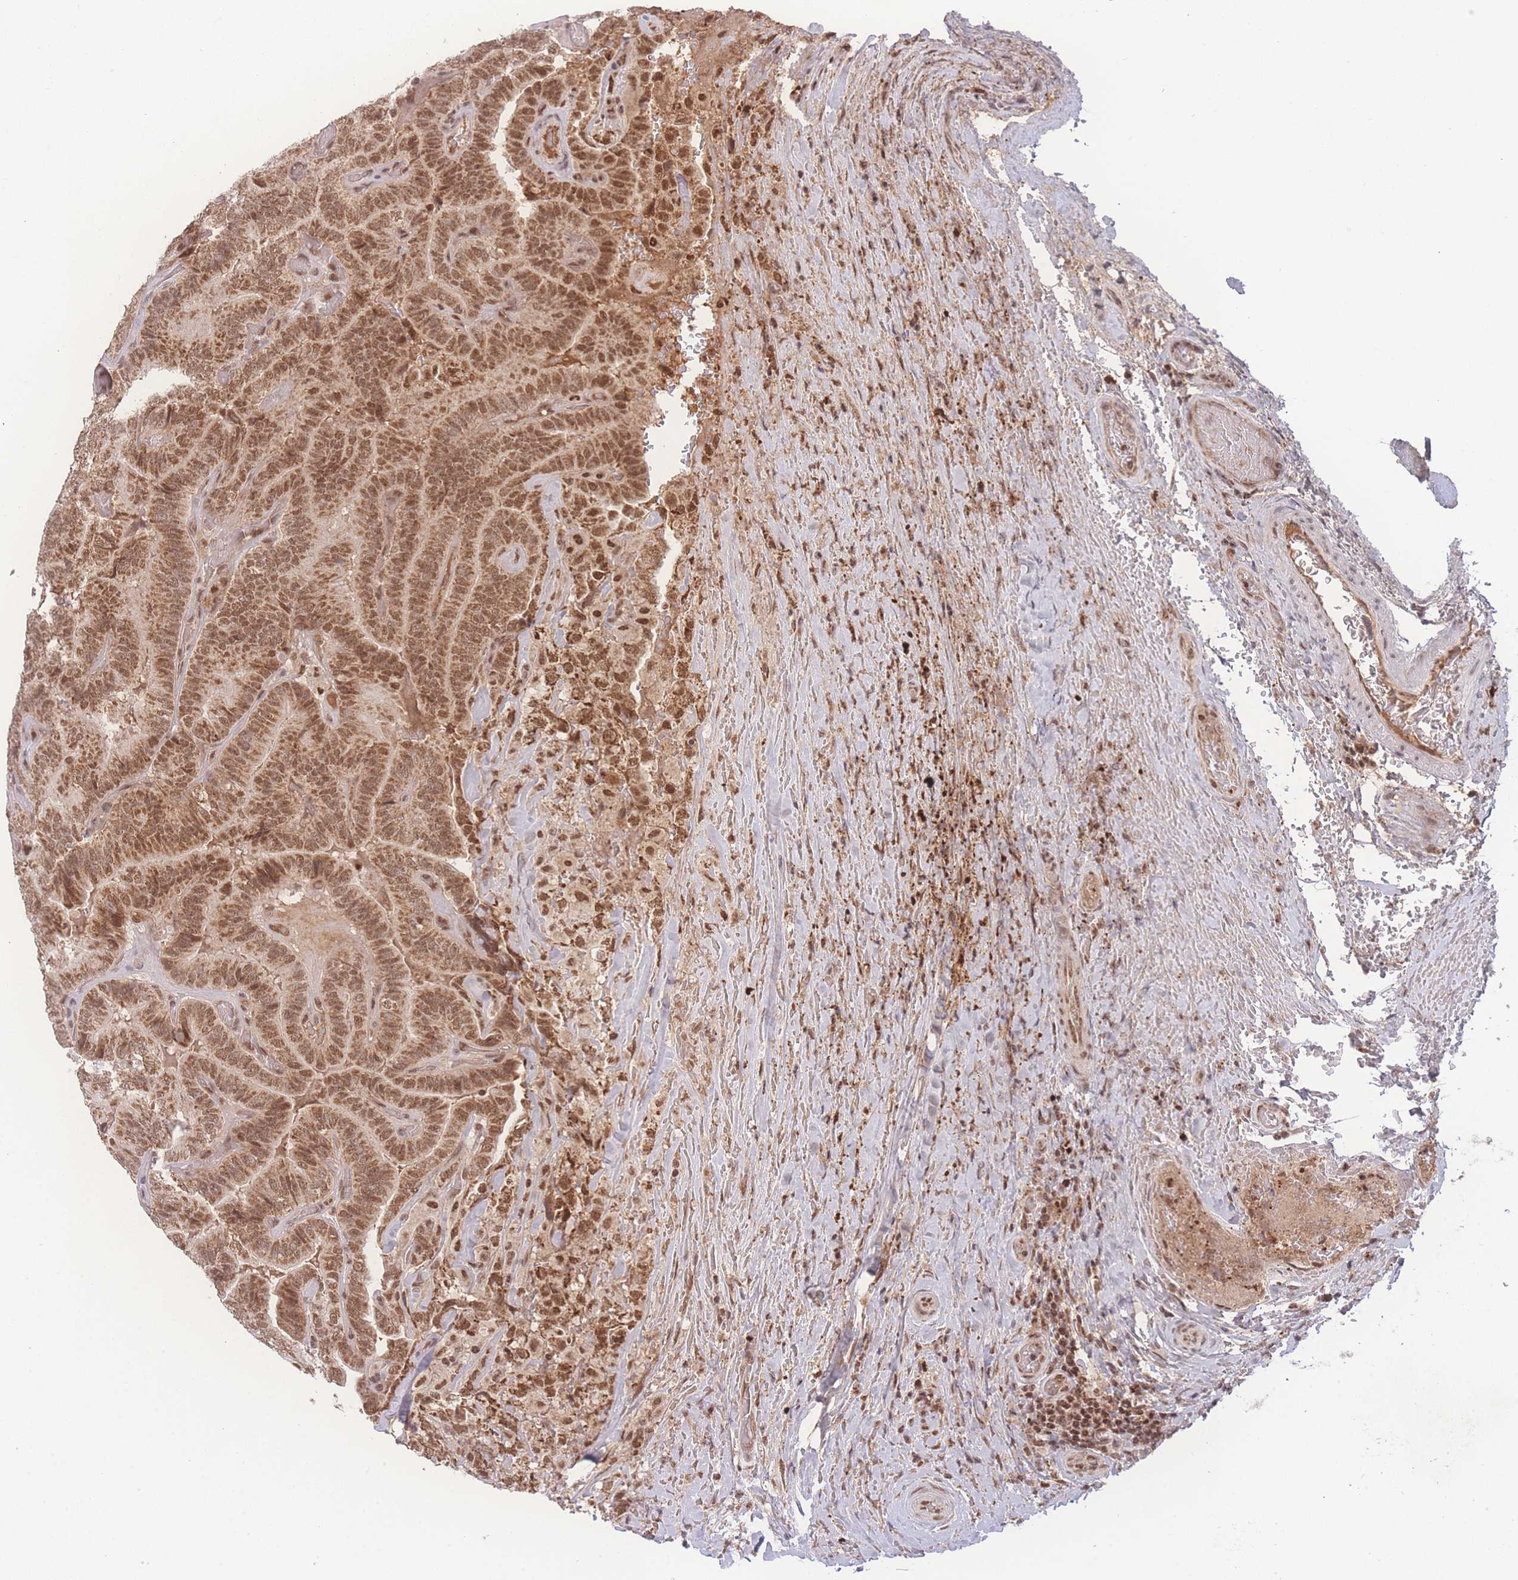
{"staining": {"intensity": "moderate", "quantity": ">75%", "location": "cytoplasmic/membranous,nuclear"}, "tissue": "thyroid cancer", "cell_type": "Tumor cells", "image_type": "cancer", "snomed": [{"axis": "morphology", "description": "Papillary adenocarcinoma, NOS"}, {"axis": "topography", "description": "Thyroid gland"}], "caption": "Immunohistochemical staining of thyroid cancer demonstrates moderate cytoplasmic/membranous and nuclear protein staining in approximately >75% of tumor cells.", "gene": "RAVER1", "patient": {"sex": "male", "age": 61}}